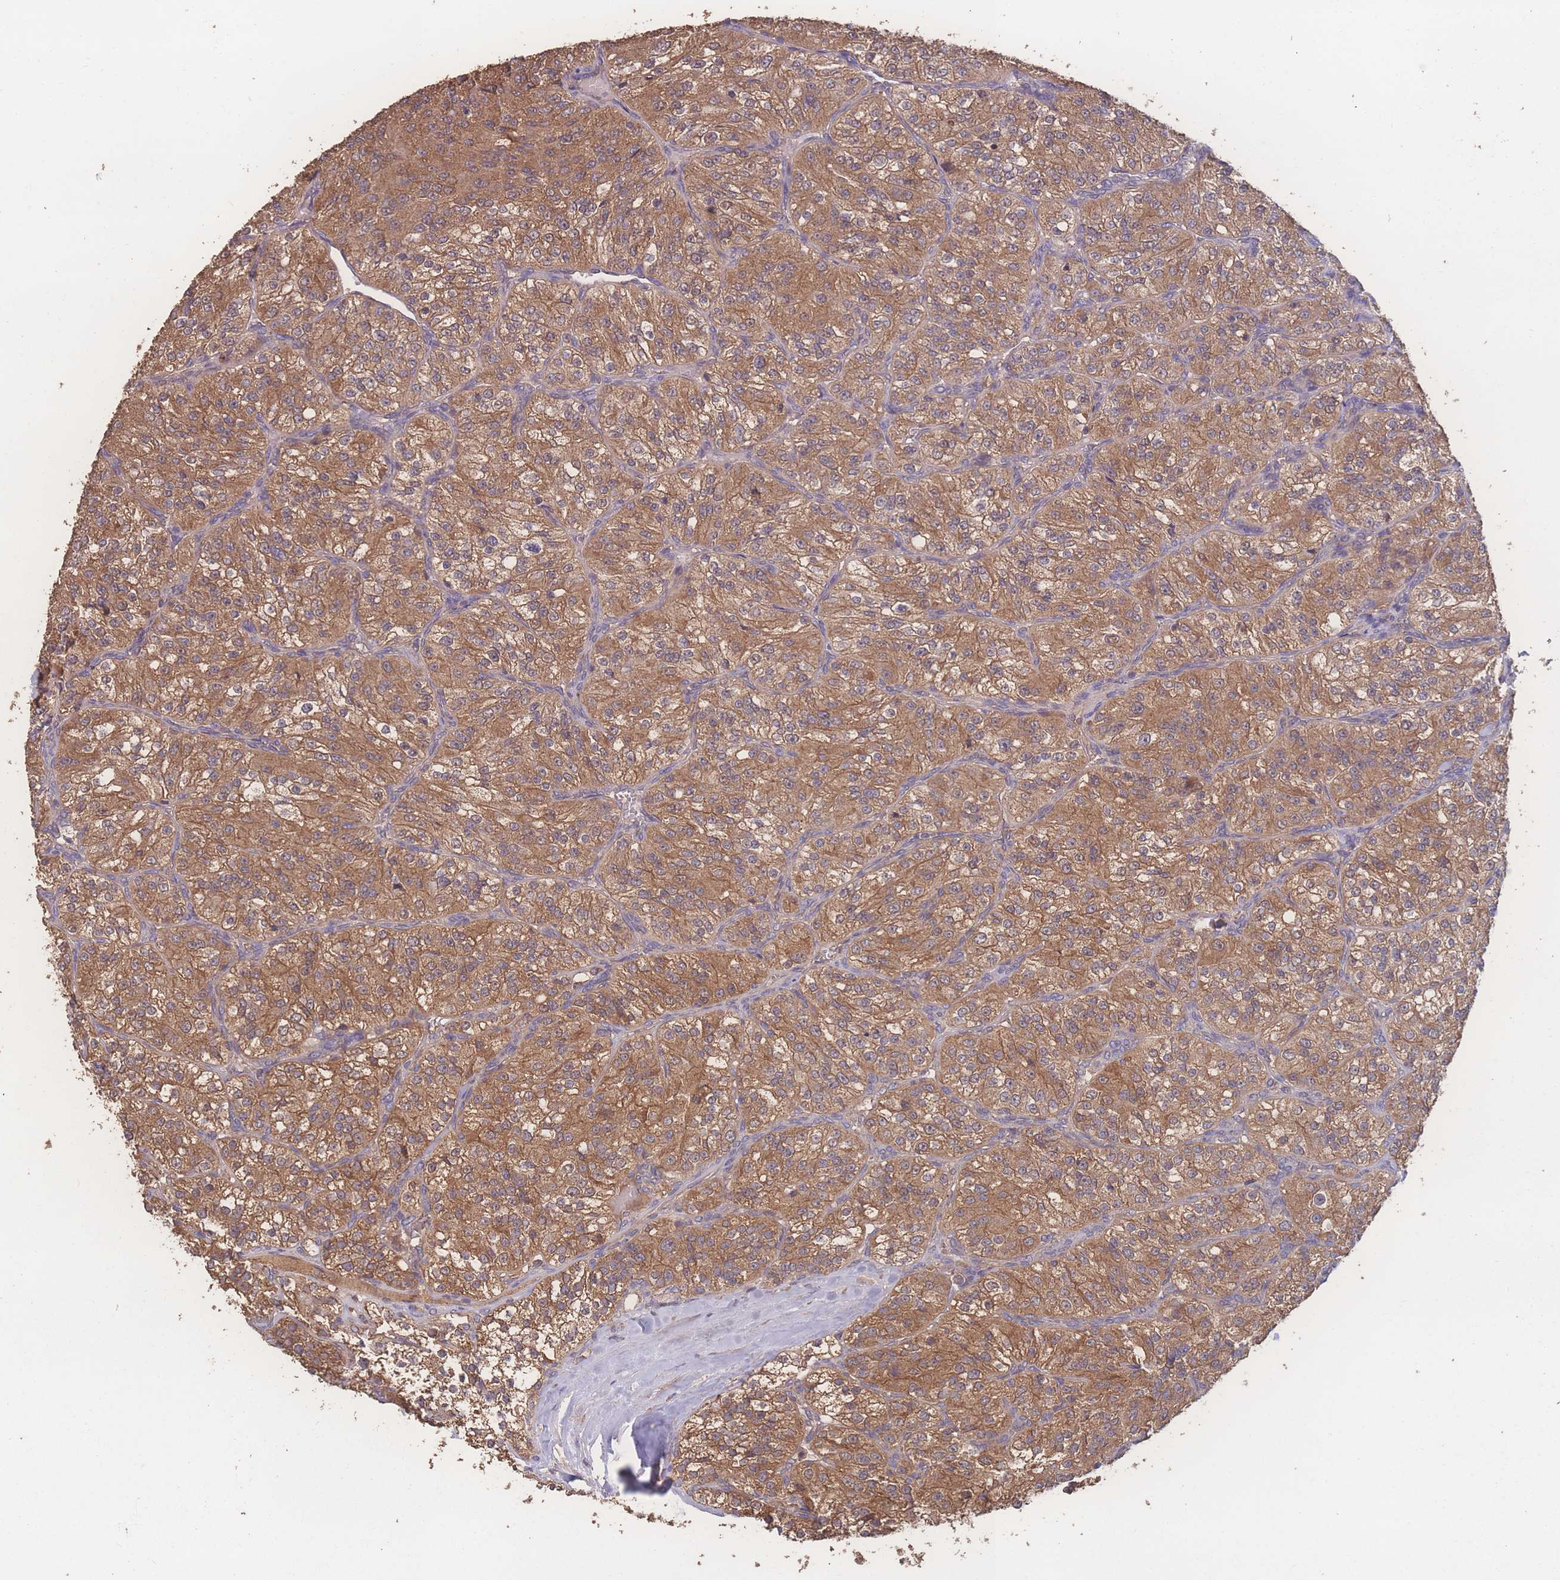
{"staining": {"intensity": "moderate", "quantity": ">75%", "location": "cytoplasmic/membranous"}, "tissue": "renal cancer", "cell_type": "Tumor cells", "image_type": "cancer", "snomed": [{"axis": "morphology", "description": "Adenocarcinoma, NOS"}, {"axis": "topography", "description": "Kidney"}], "caption": "About >75% of tumor cells in adenocarcinoma (renal) display moderate cytoplasmic/membranous protein staining as visualized by brown immunohistochemical staining.", "gene": "ATXN10", "patient": {"sex": "female", "age": 63}}